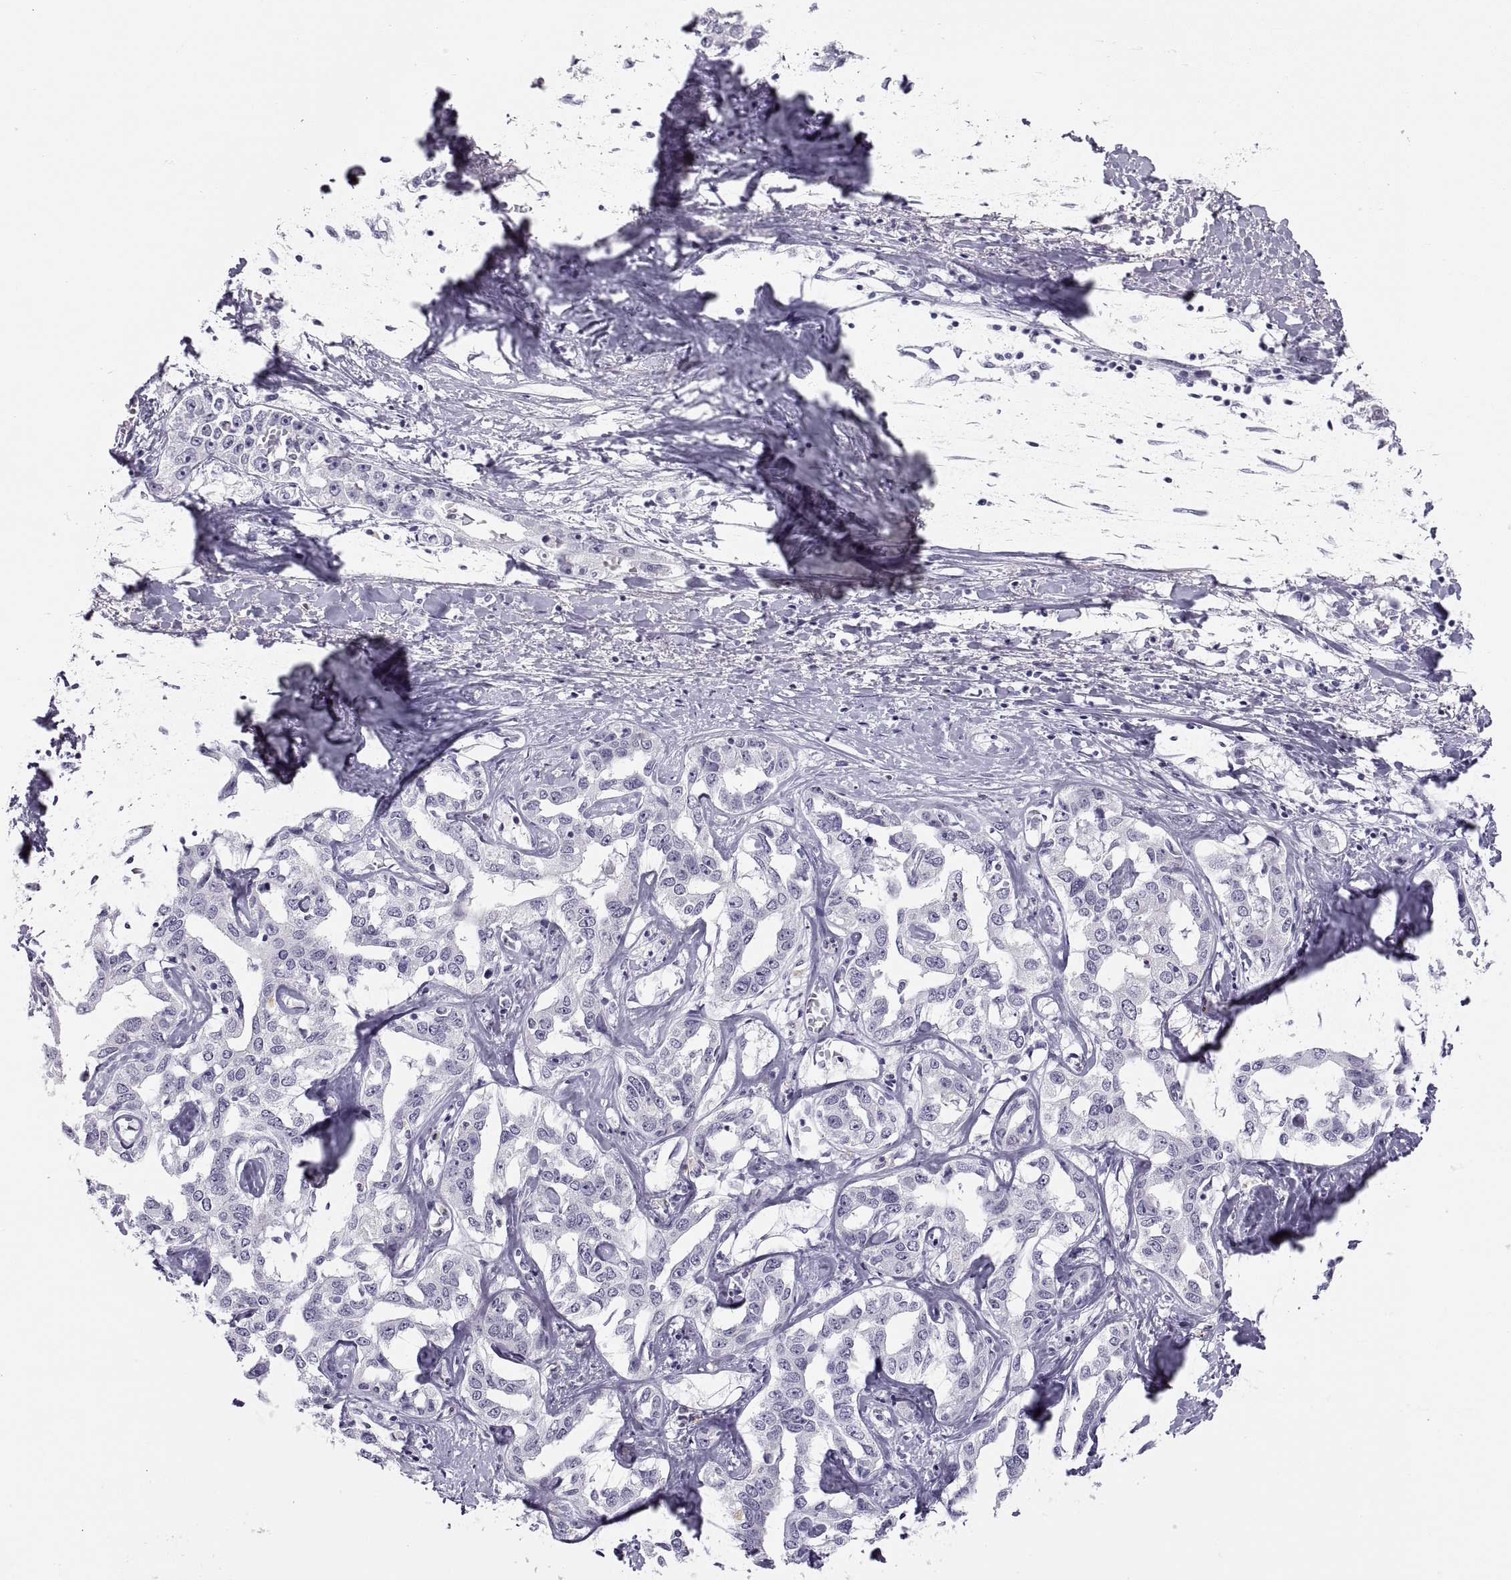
{"staining": {"intensity": "negative", "quantity": "none", "location": "none"}, "tissue": "liver cancer", "cell_type": "Tumor cells", "image_type": "cancer", "snomed": [{"axis": "morphology", "description": "Cholangiocarcinoma"}, {"axis": "topography", "description": "Liver"}], "caption": "Liver cancer (cholangiocarcinoma) was stained to show a protein in brown. There is no significant positivity in tumor cells.", "gene": "C3orf22", "patient": {"sex": "male", "age": 59}}